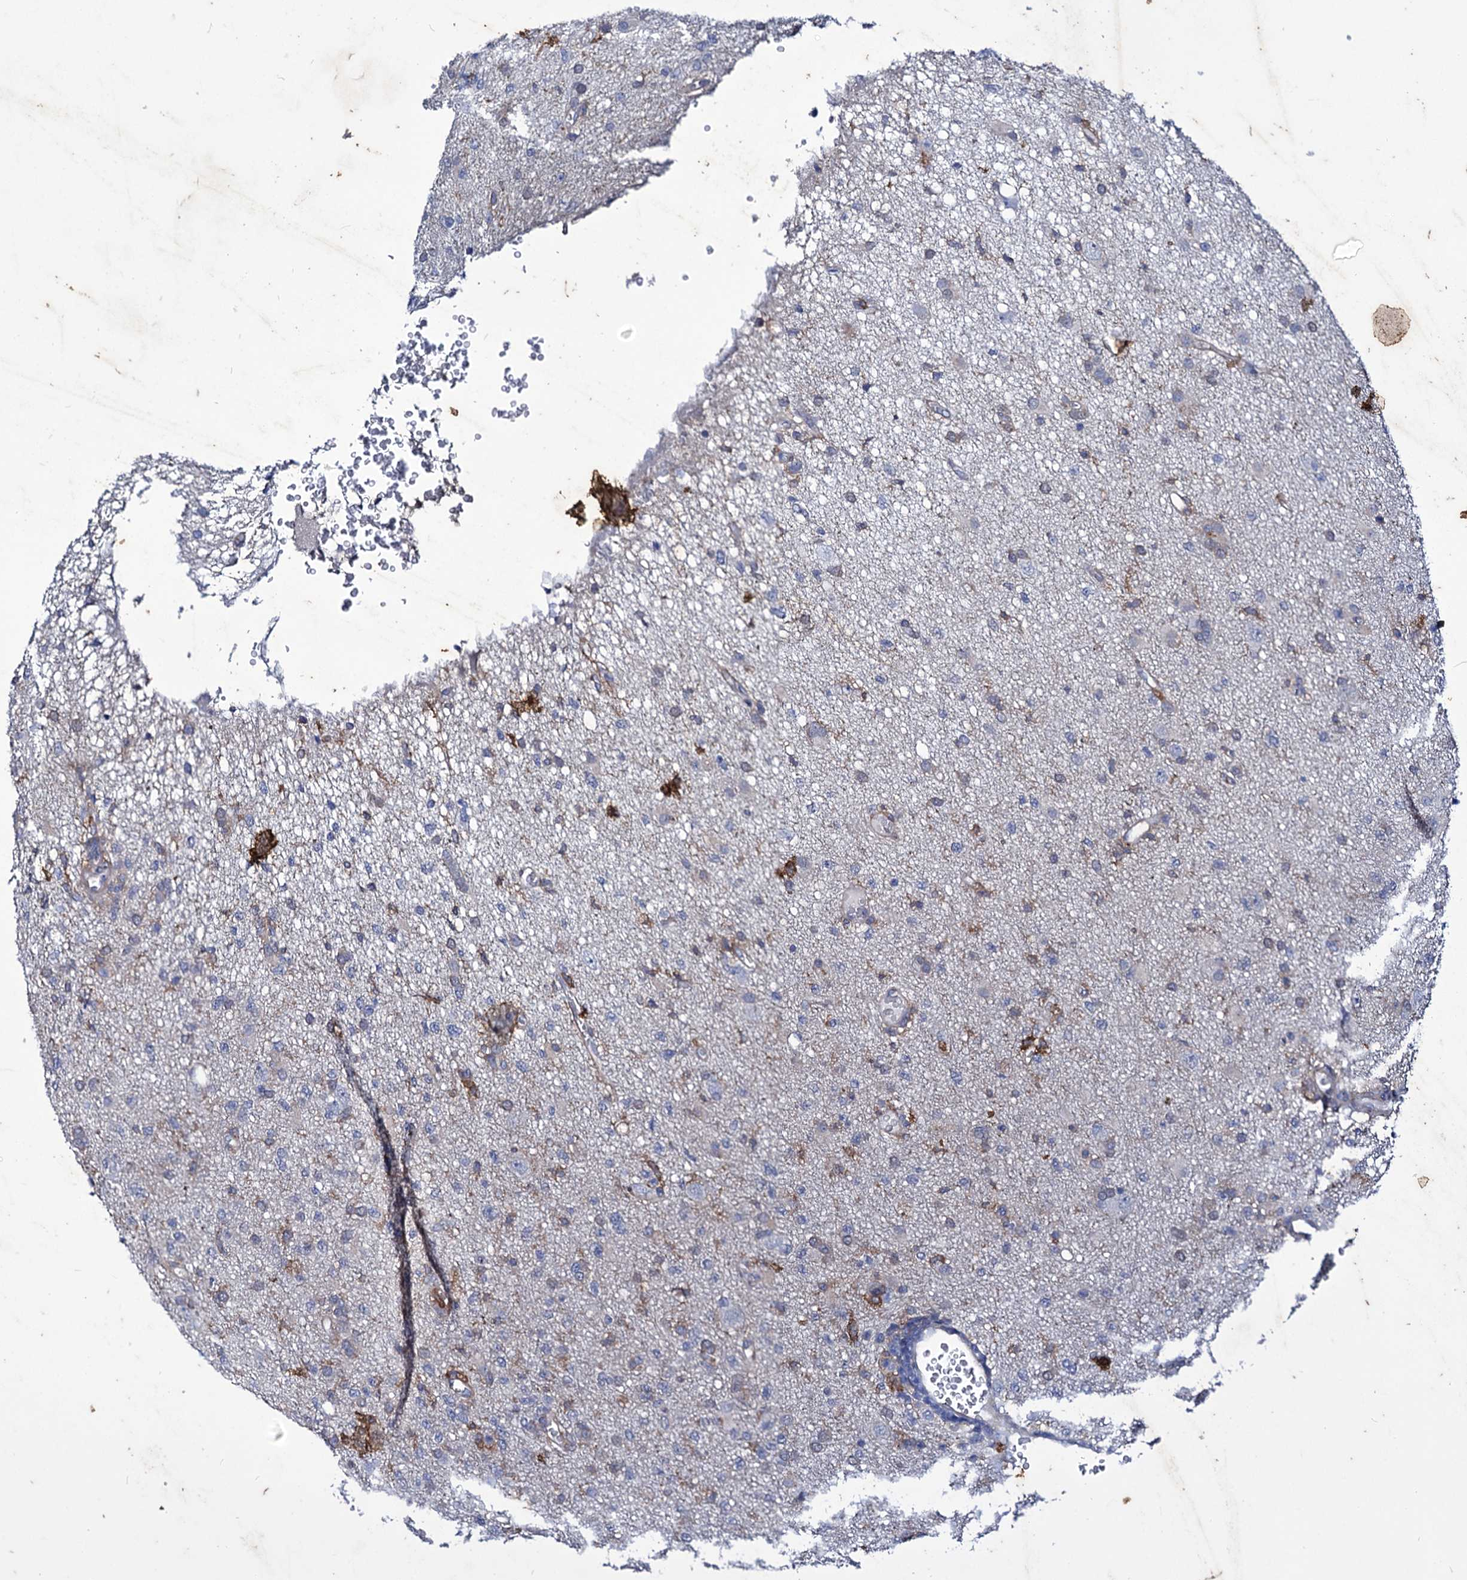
{"staining": {"intensity": "negative", "quantity": "none", "location": "none"}, "tissue": "glioma", "cell_type": "Tumor cells", "image_type": "cancer", "snomed": [{"axis": "morphology", "description": "Glioma, malignant, High grade"}, {"axis": "topography", "description": "Brain"}], "caption": "Immunohistochemistry image of neoplastic tissue: human glioma stained with DAB demonstrates no significant protein staining in tumor cells. (DAB (3,3'-diaminobenzidine) IHC, high magnification).", "gene": "AXL", "patient": {"sex": "female", "age": 57}}